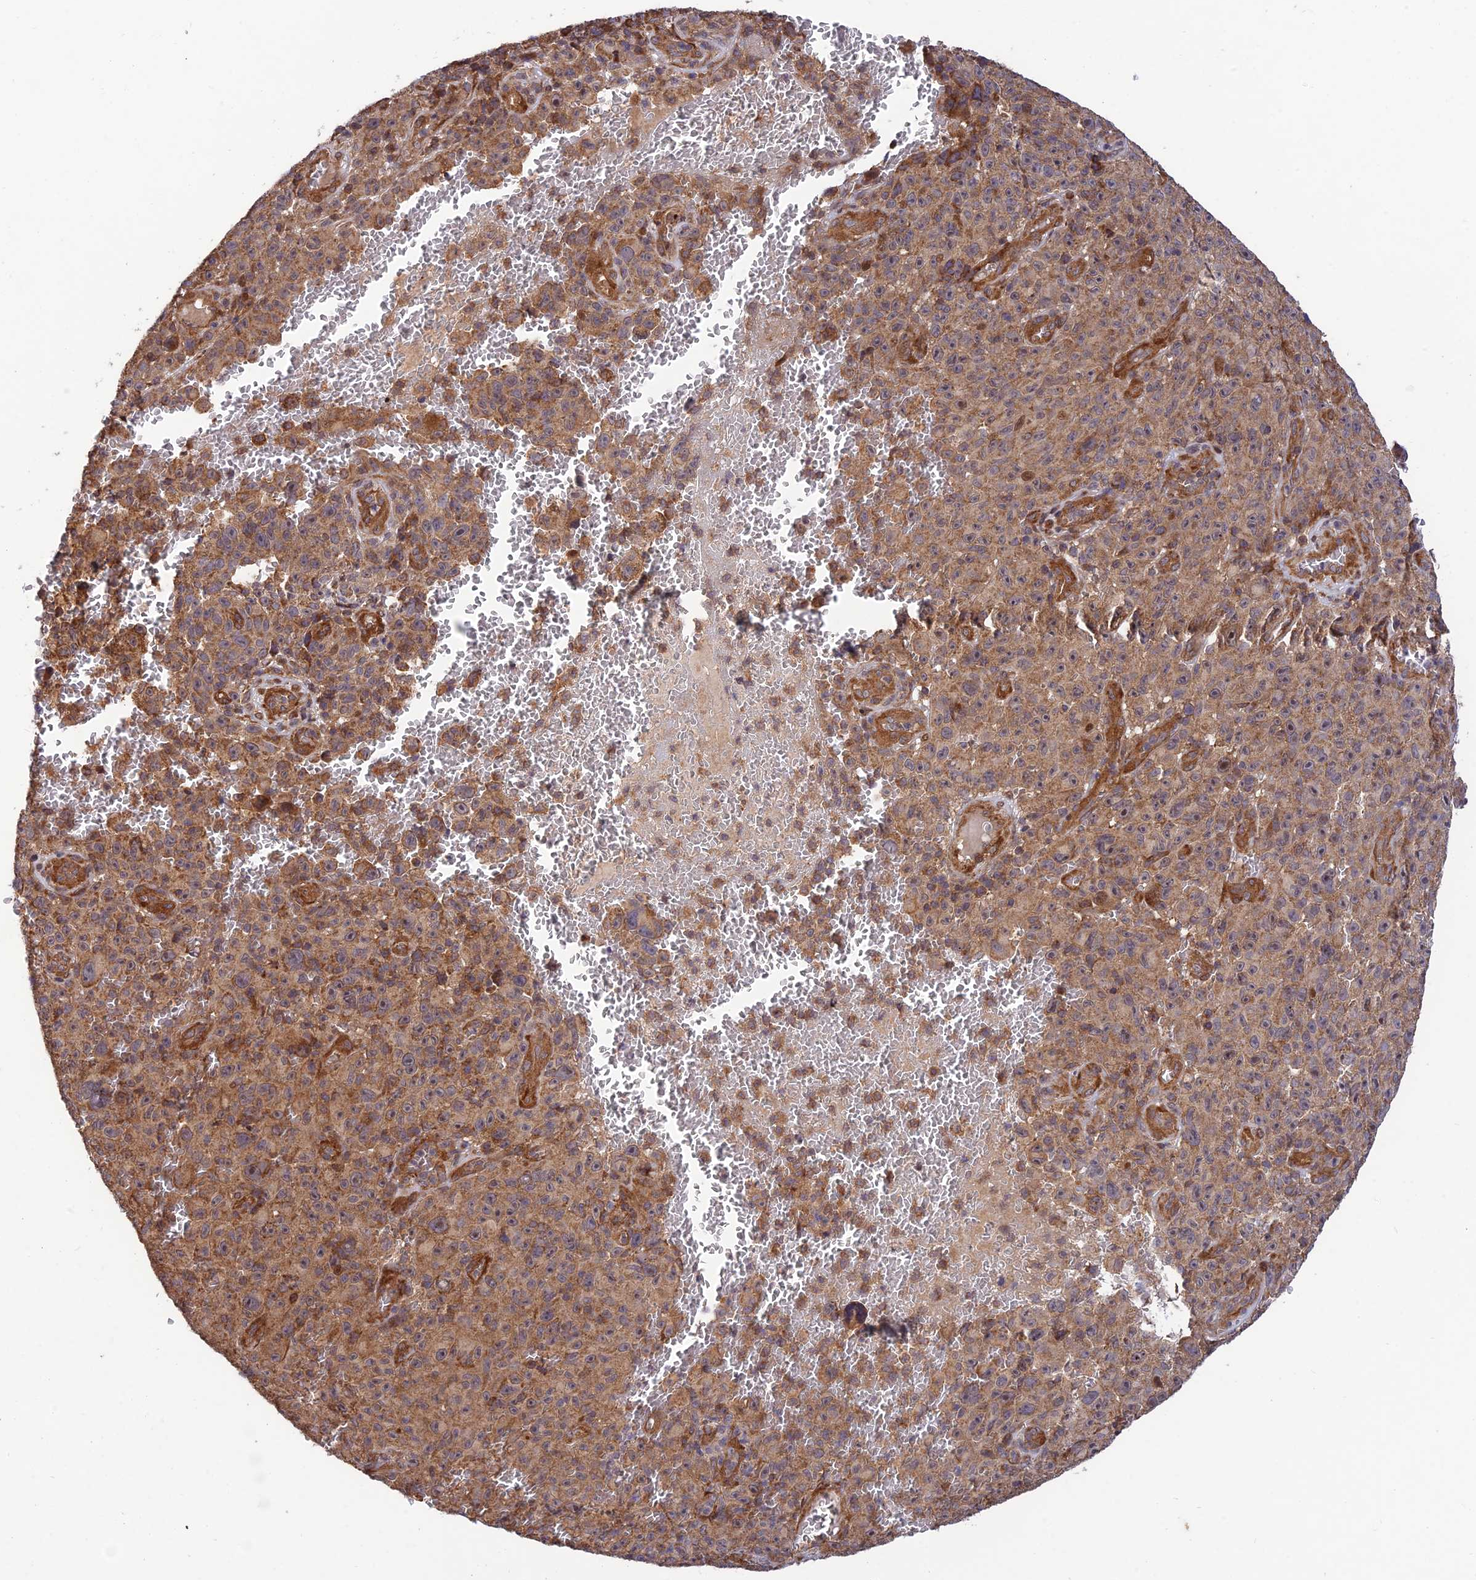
{"staining": {"intensity": "weak", "quantity": ">75%", "location": "cytoplasmic/membranous"}, "tissue": "melanoma", "cell_type": "Tumor cells", "image_type": "cancer", "snomed": [{"axis": "morphology", "description": "Malignant melanoma, NOS"}, {"axis": "topography", "description": "Skin"}], "caption": "Protein expression analysis of malignant melanoma displays weak cytoplasmic/membranous staining in approximately >75% of tumor cells.", "gene": "PLEKHG2", "patient": {"sex": "female", "age": 82}}